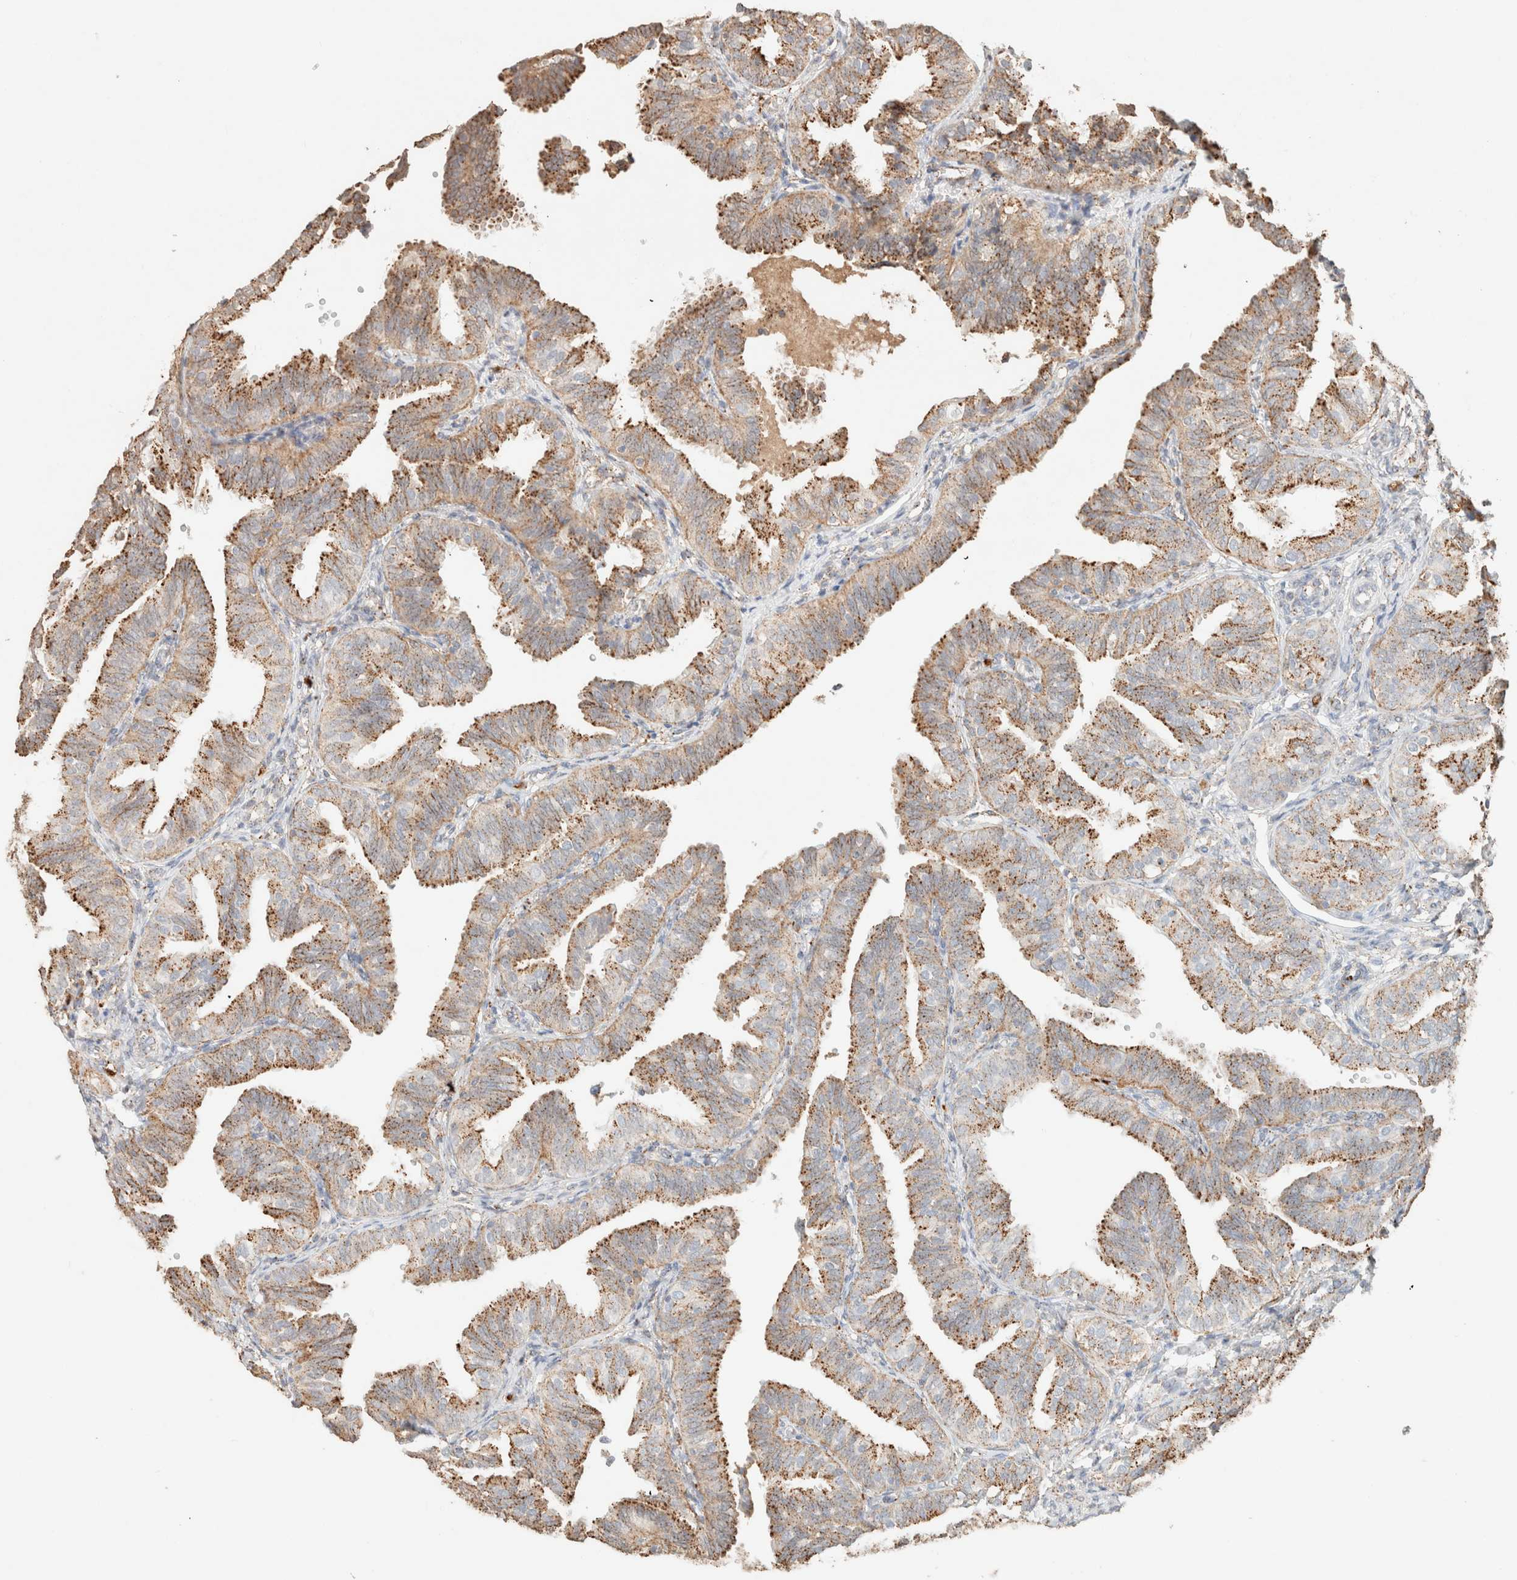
{"staining": {"intensity": "moderate", "quantity": ">75%", "location": "cytoplasmic/membranous"}, "tissue": "fallopian tube", "cell_type": "Glandular cells", "image_type": "normal", "snomed": [{"axis": "morphology", "description": "Normal tissue, NOS"}, {"axis": "topography", "description": "Fallopian tube"}], "caption": "A micrograph showing moderate cytoplasmic/membranous expression in about >75% of glandular cells in benign fallopian tube, as visualized by brown immunohistochemical staining.", "gene": "CTSC", "patient": {"sex": "female", "age": 35}}